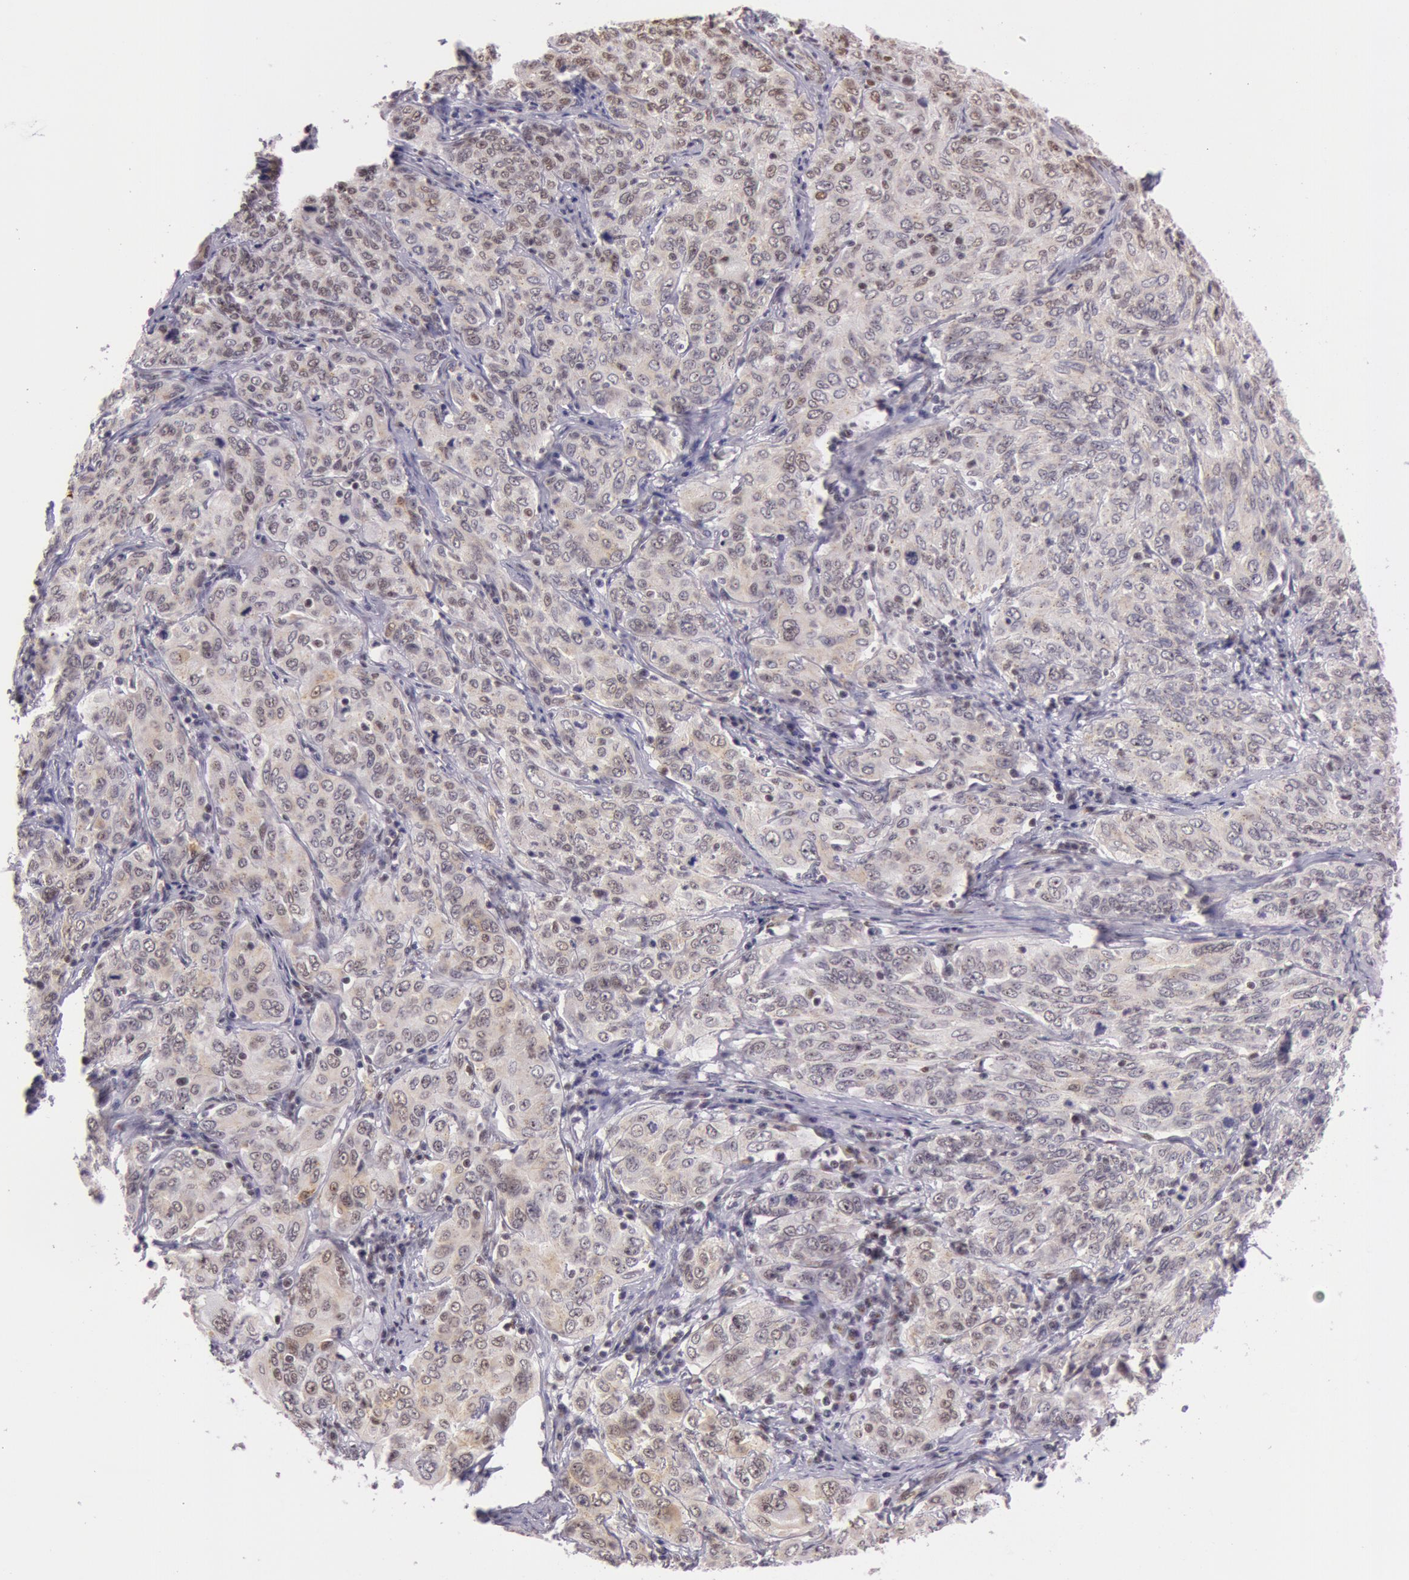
{"staining": {"intensity": "weak", "quantity": "<25%", "location": "cytoplasmic/membranous"}, "tissue": "cervical cancer", "cell_type": "Tumor cells", "image_type": "cancer", "snomed": [{"axis": "morphology", "description": "Squamous cell carcinoma, NOS"}, {"axis": "topography", "description": "Cervix"}], "caption": "The immunohistochemistry (IHC) micrograph has no significant staining in tumor cells of cervical cancer (squamous cell carcinoma) tissue.", "gene": "NBN", "patient": {"sex": "female", "age": 38}}